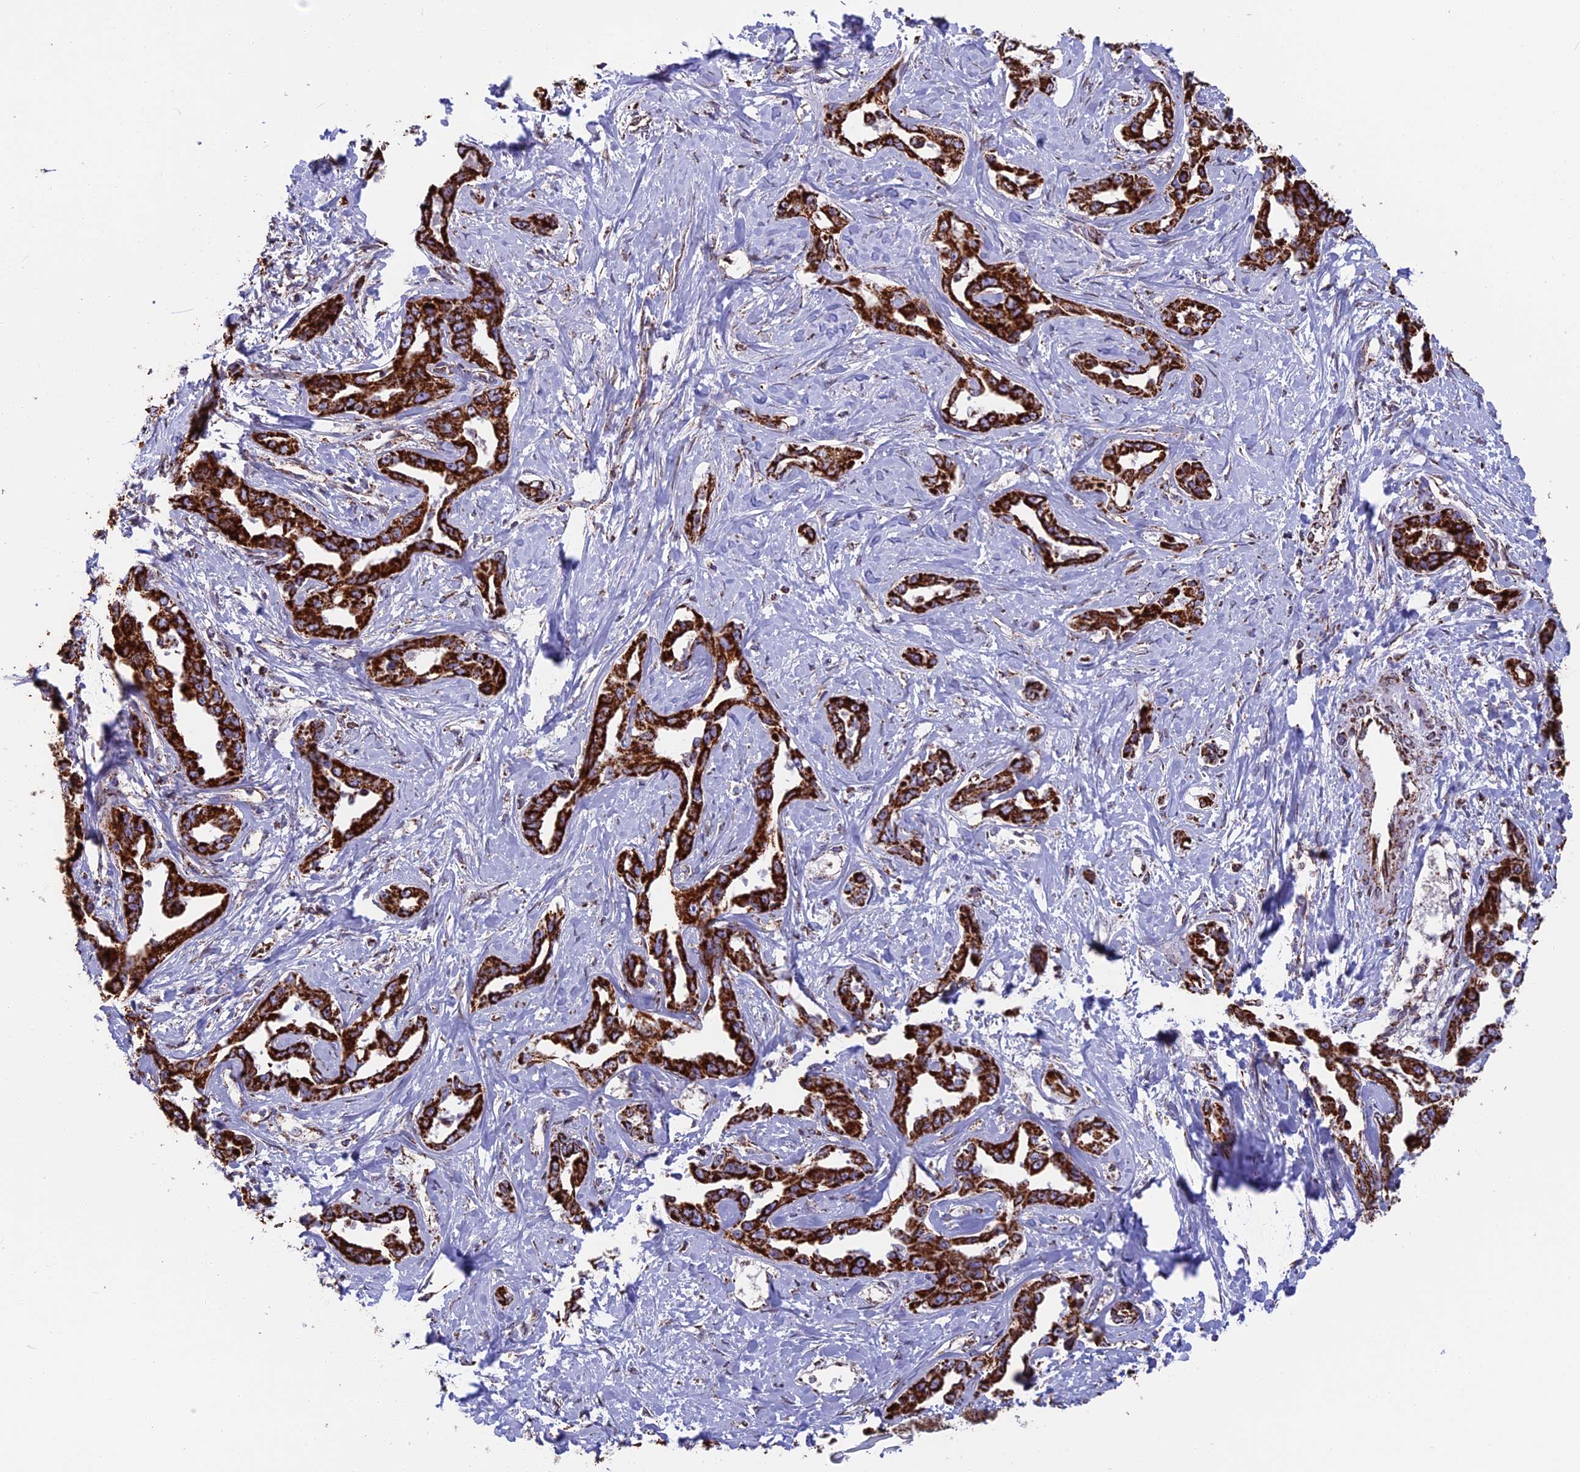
{"staining": {"intensity": "strong", "quantity": ">75%", "location": "cytoplasmic/membranous"}, "tissue": "liver cancer", "cell_type": "Tumor cells", "image_type": "cancer", "snomed": [{"axis": "morphology", "description": "Cholangiocarcinoma"}, {"axis": "topography", "description": "Liver"}], "caption": "Immunohistochemistry (IHC) micrograph of human liver cancer stained for a protein (brown), which reveals high levels of strong cytoplasmic/membranous staining in approximately >75% of tumor cells.", "gene": "CS", "patient": {"sex": "male", "age": 59}}